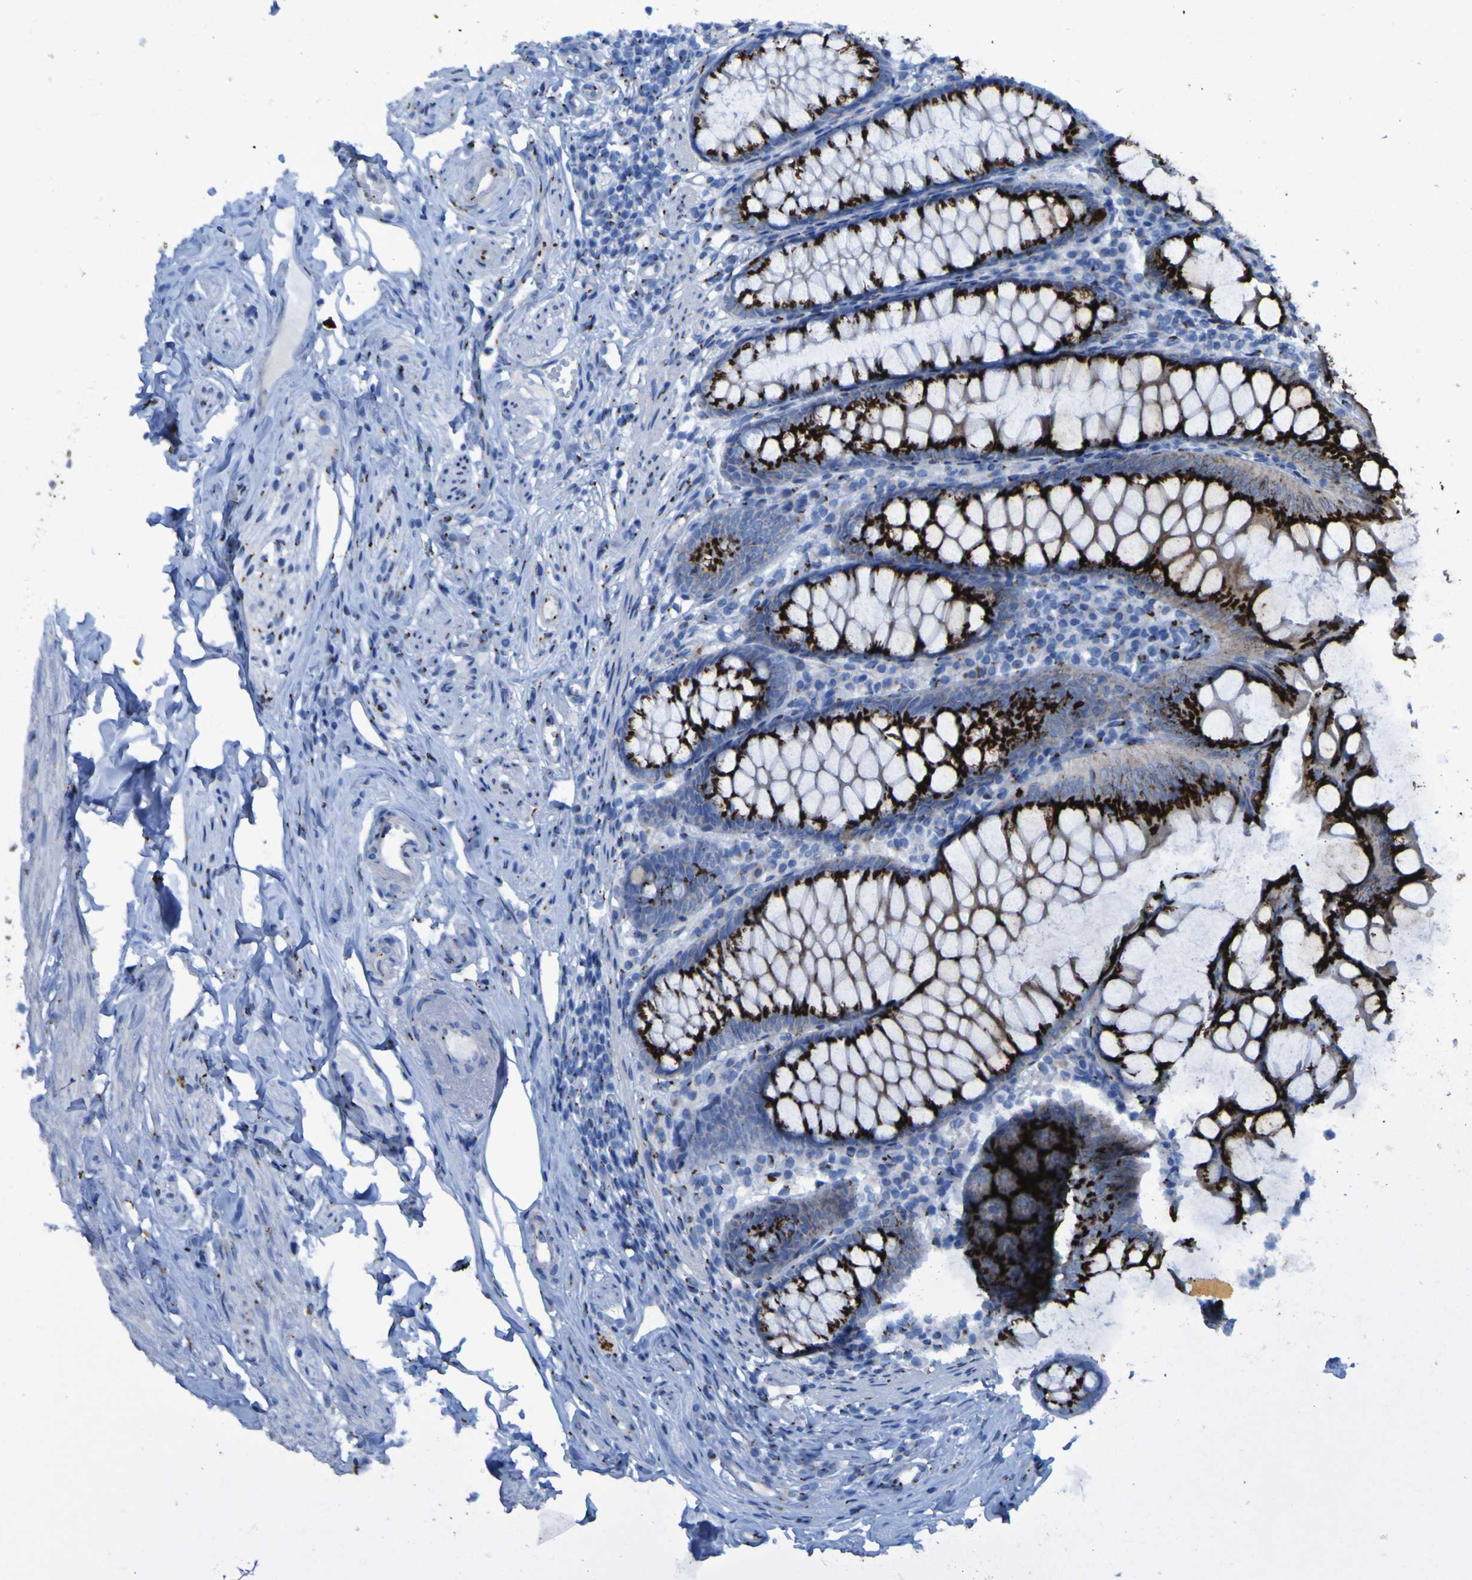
{"staining": {"intensity": "strong", "quantity": ">75%", "location": "cytoplasmic/membranous"}, "tissue": "appendix", "cell_type": "Glandular cells", "image_type": "normal", "snomed": [{"axis": "morphology", "description": "Normal tissue, NOS"}, {"axis": "topography", "description": "Appendix"}], "caption": "The micrograph demonstrates staining of unremarkable appendix, revealing strong cytoplasmic/membranous protein positivity (brown color) within glandular cells. The protein of interest is stained brown, and the nuclei are stained in blue (DAB (3,3'-diaminobenzidine) IHC with brightfield microscopy, high magnification).", "gene": "GOLM1", "patient": {"sex": "female", "age": 77}}